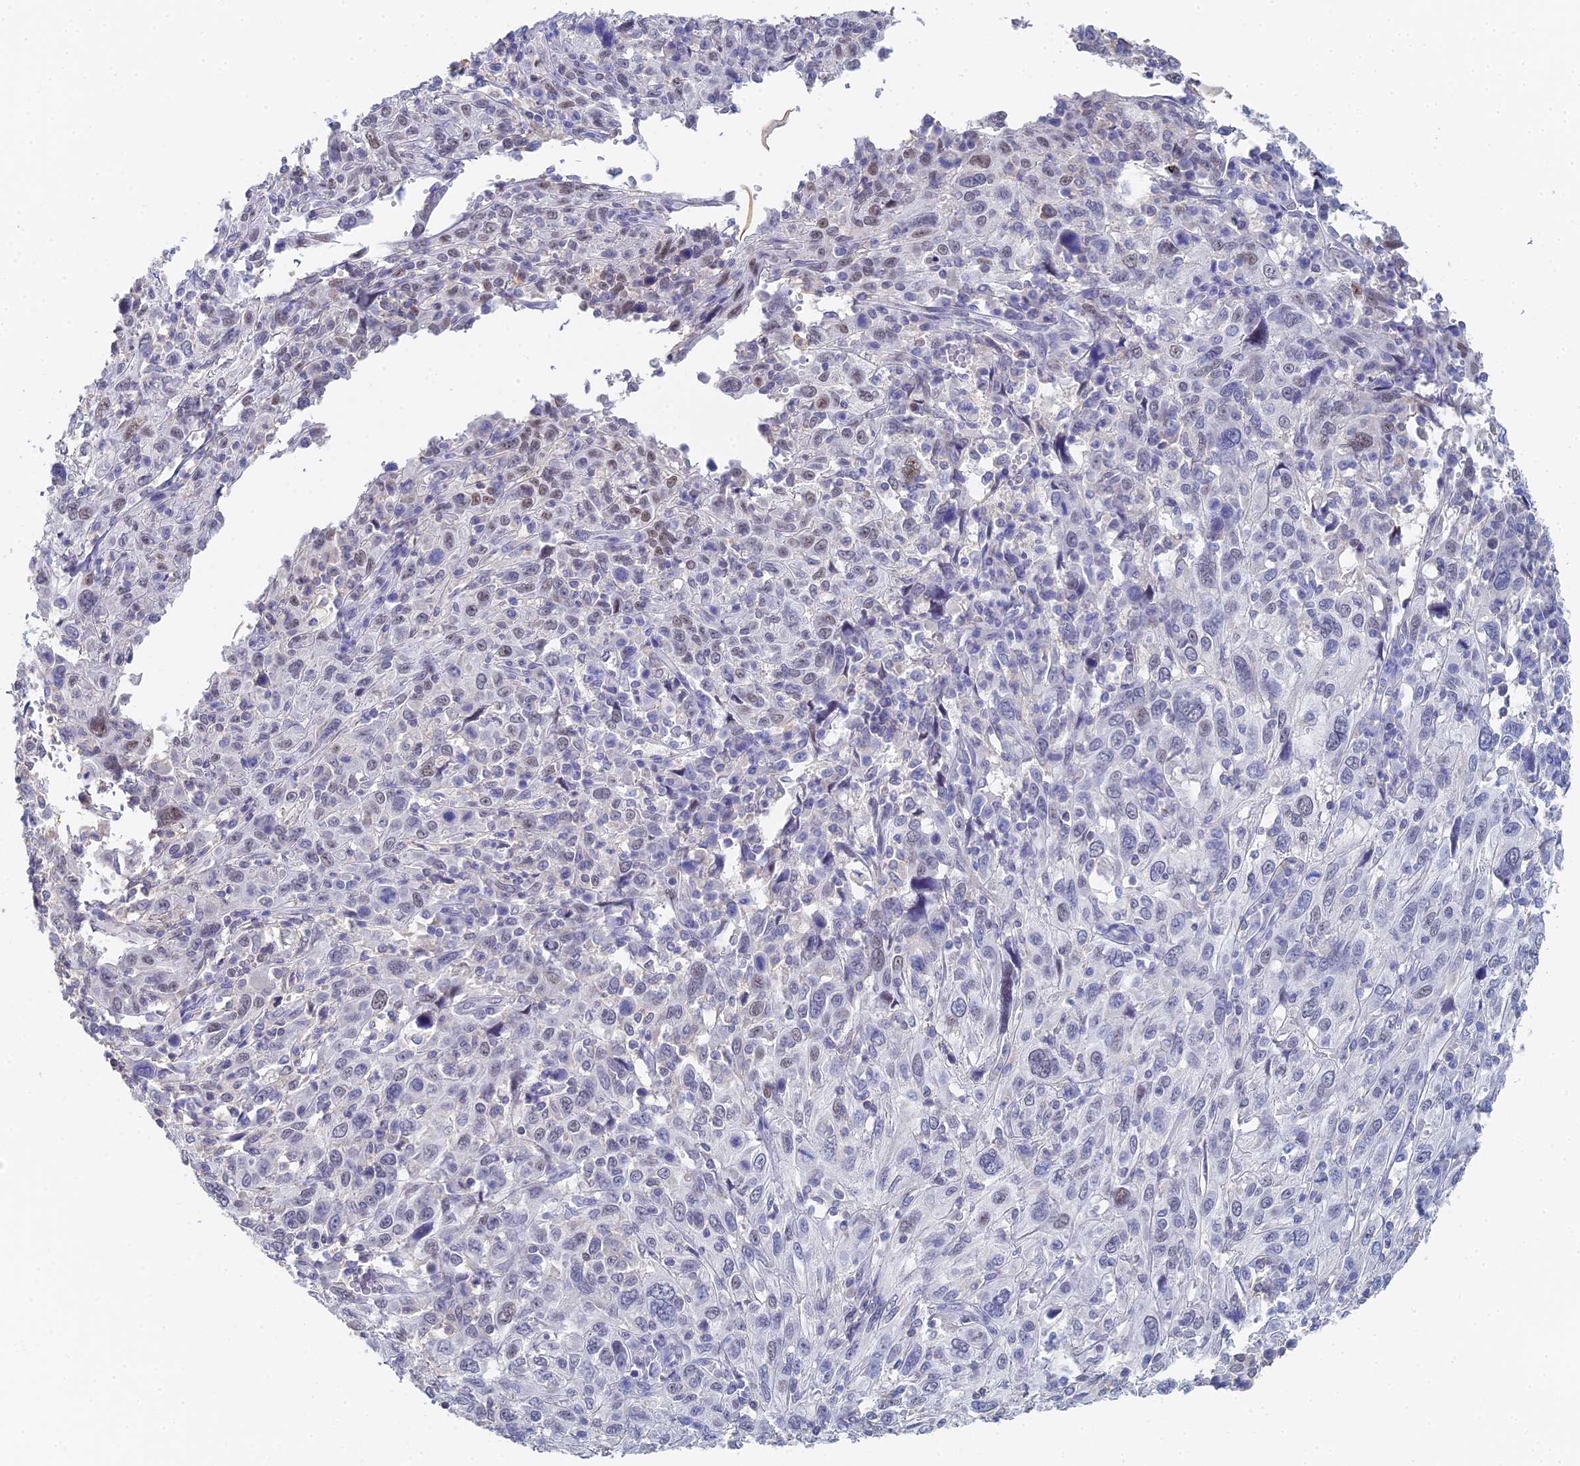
{"staining": {"intensity": "weak", "quantity": "<25%", "location": "nuclear"}, "tissue": "cervical cancer", "cell_type": "Tumor cells", "image_type": "cancer", "snomed": [{"axis": "morphology", "description": "Squamous cell carcinoma, NOS"}, {"axis": "topography", "description": "Cervix"}], "caption": "This is an IHC histopathology image of cervical cancer. There is no staining in tumor cells.", "gene": "MCM2", "patient": {"sex": "female", "age": 46}}